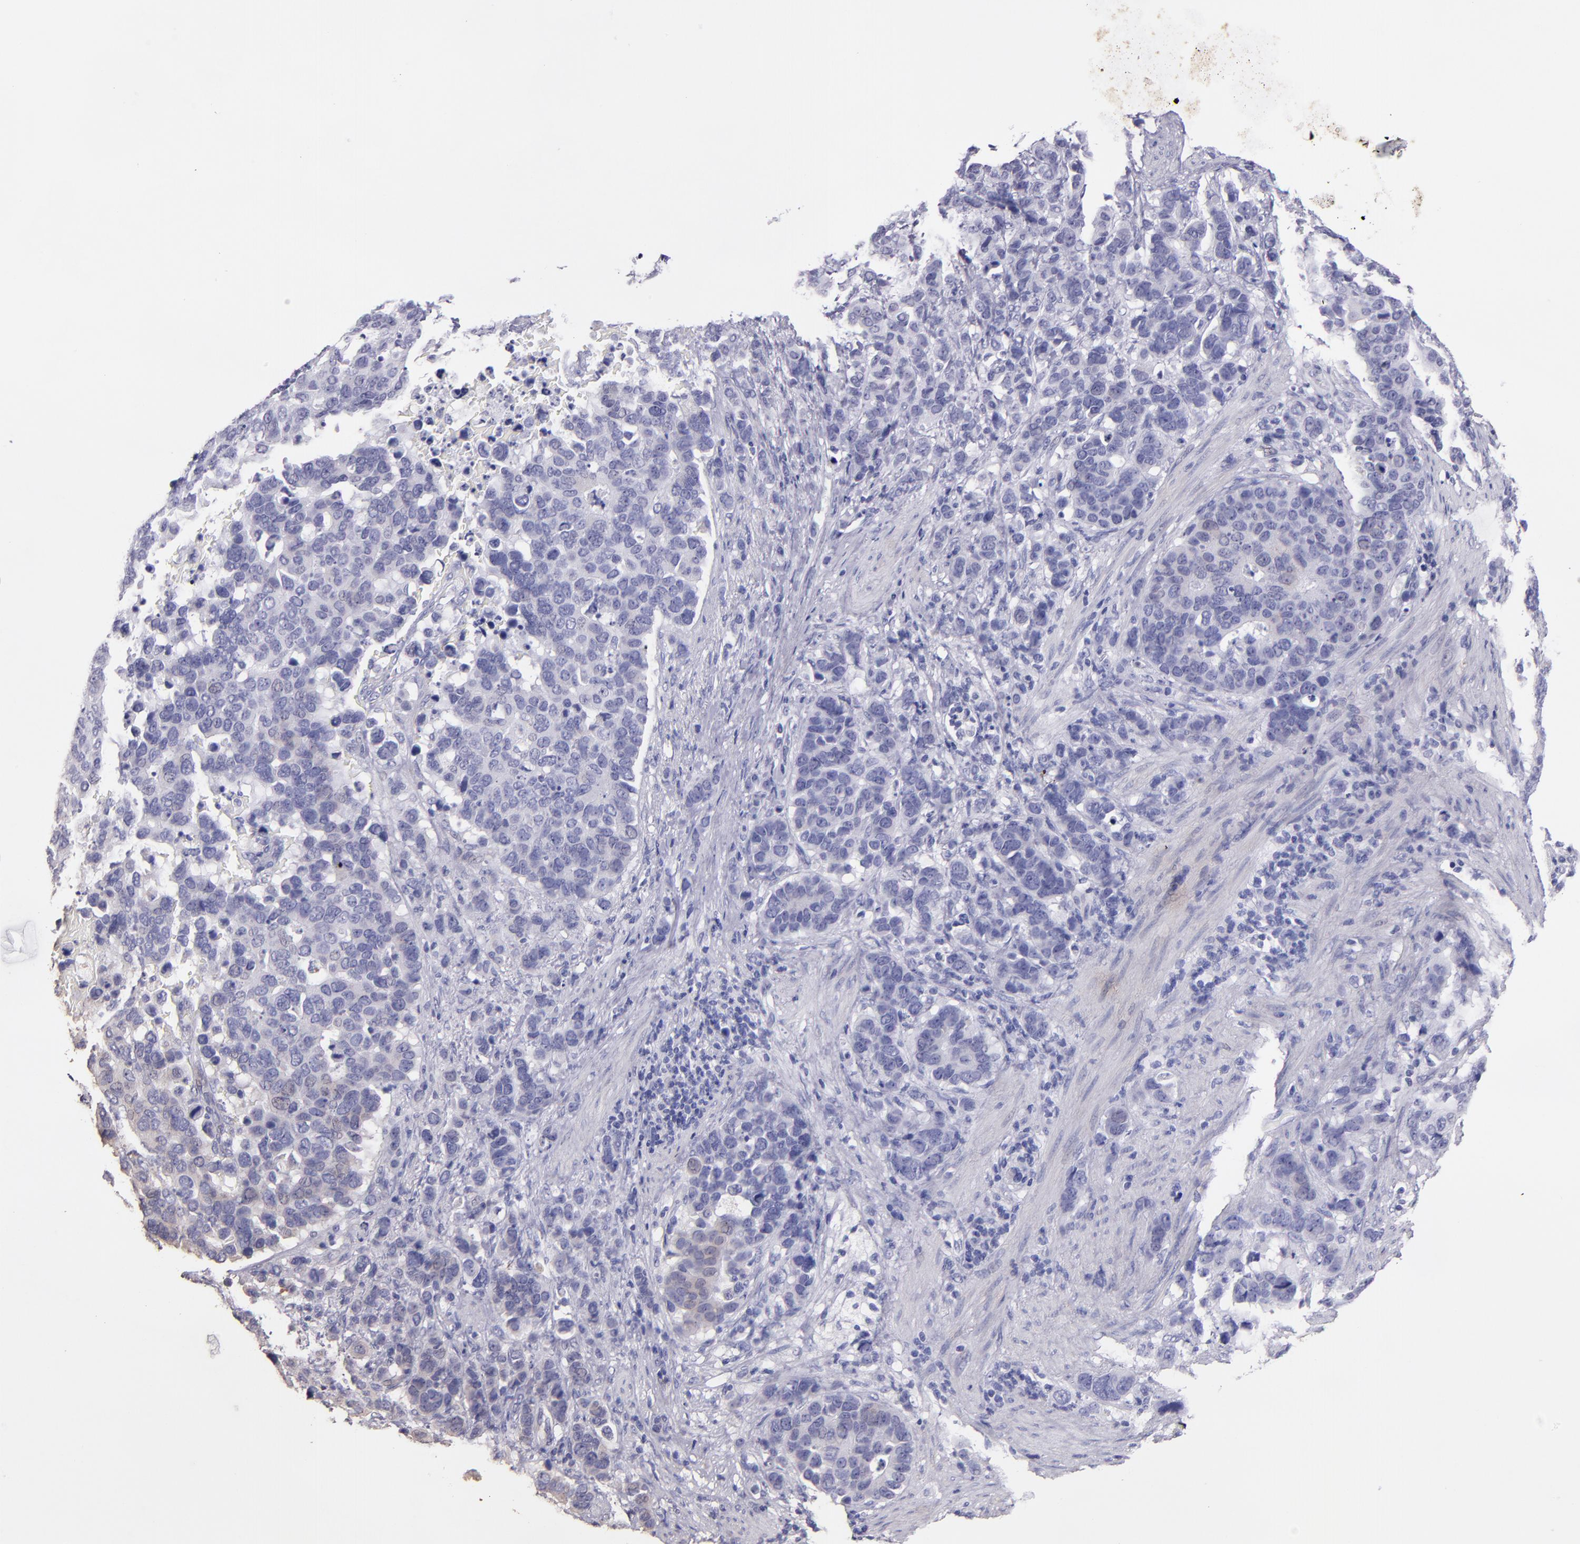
{"staining": {"intensity": "negative", "quantity": "none", "location": "none"}, "tissue": "stomach cancer", "cell_type": "Tumor cells", "image_type": "cancer", "snomed": [{"axis": "morphology", "description": "Adenocarcinoma, NOS"}, {"axis": "topography", "description": "Stomach, upper"}], "caption": "Protein analysis of adenocarcinoma (stomach) demonstrates no significant staining in tumor cells.", "gene": "HECTD1", "patient": {"sex": "male", "age": 71}}